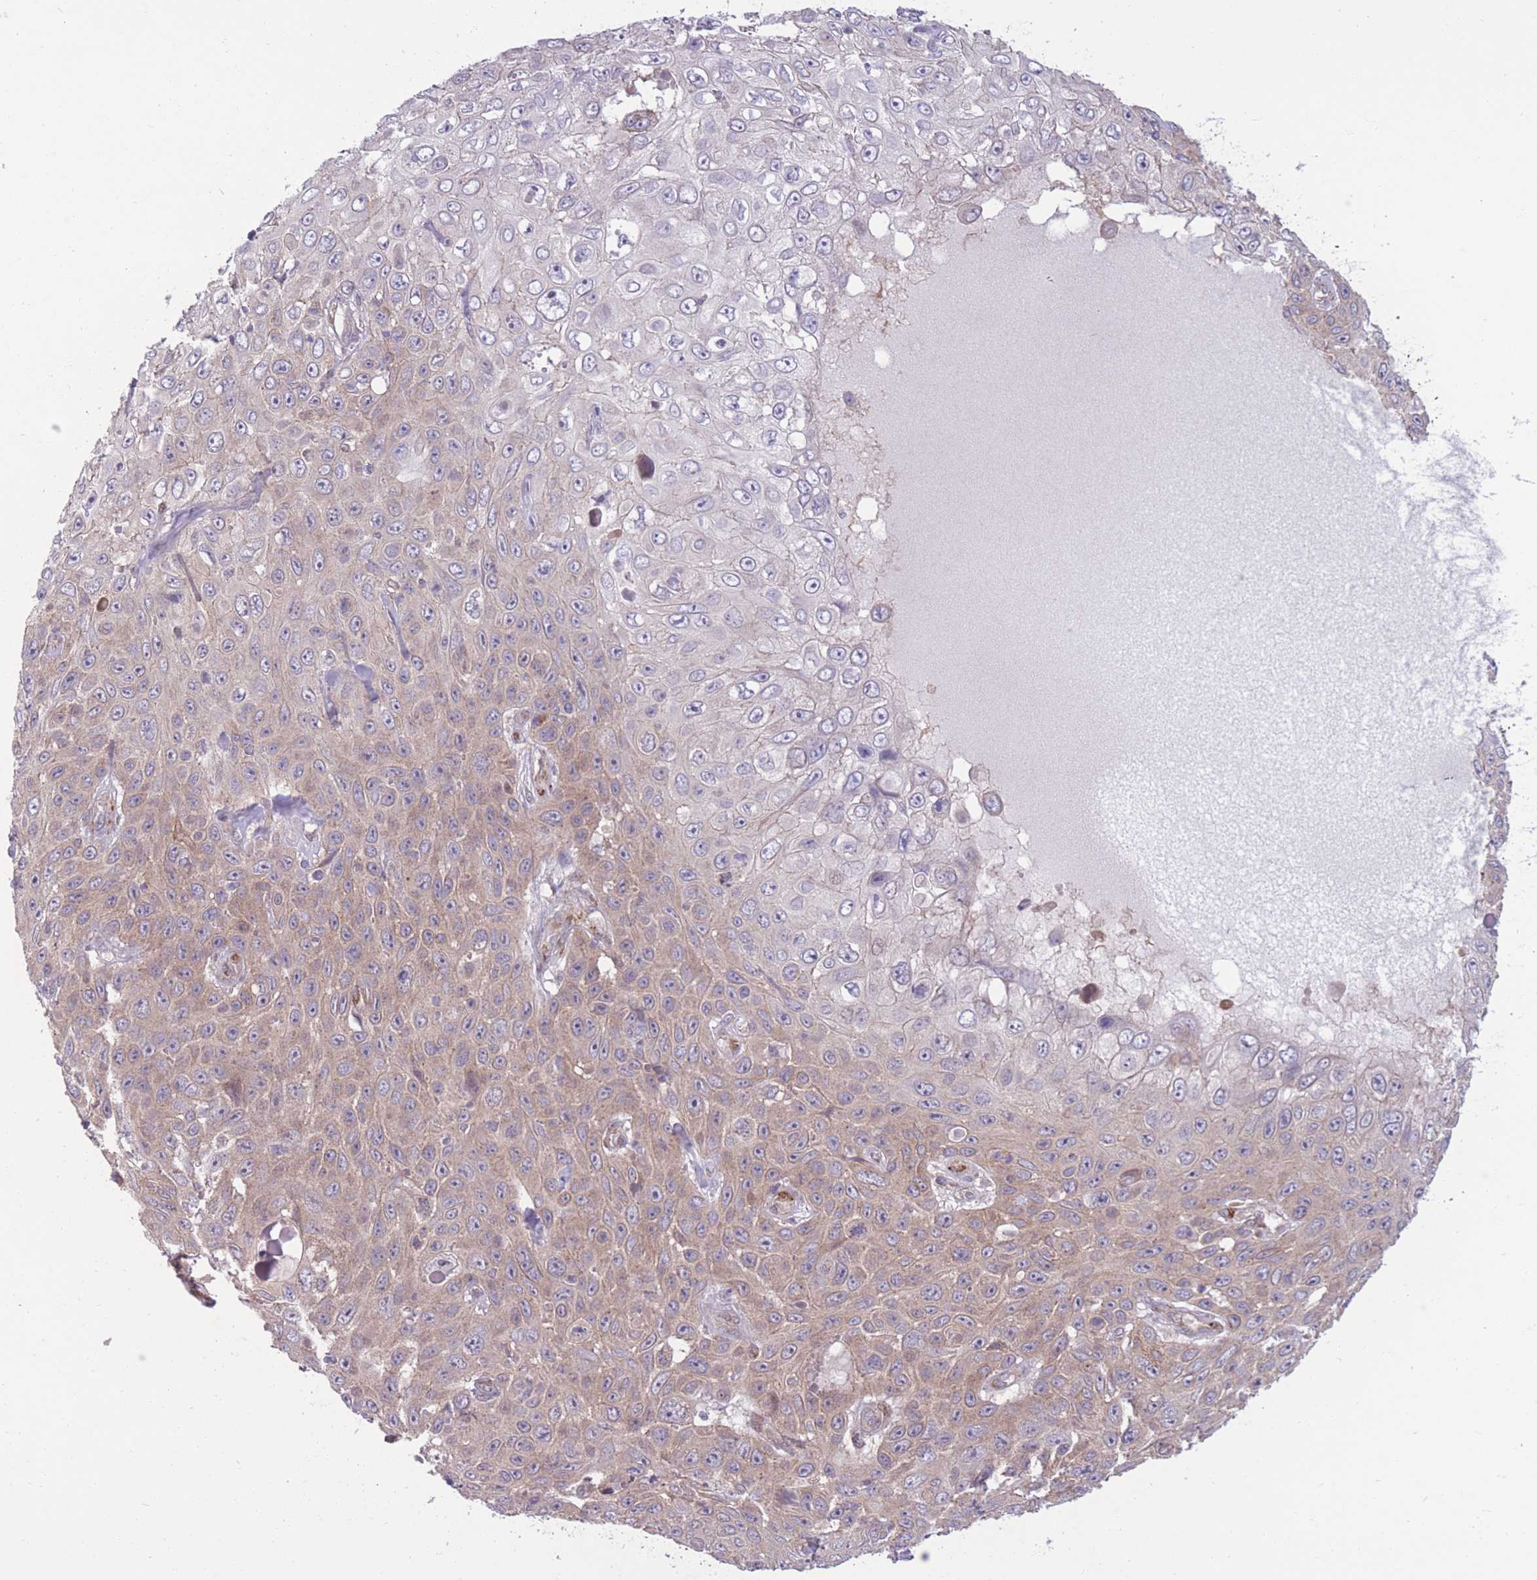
{"staining": {"intensity": "weak", "quantity": "25%-75%", "location": "cytoplasmic/membranous"}, "tissue": "skin cancer", "cell_type": "Tumor cells", "image_type": "cancer", "snomed": [{"axis": "morphology", "description": "Squamous cell carcinoma, NOS"}, {"axis": "topography", "description": "Skin"}], "caption": "Skin squamous cell carcinoma stained with DAB immunohistochemistry (IHC) exhibits low levels of weak cytoplasmic/membranous positivity in approximately 25%-75% of tumor cells.", "gene": "RIC8A", "patient": {"sex": "male", "age": 82}}